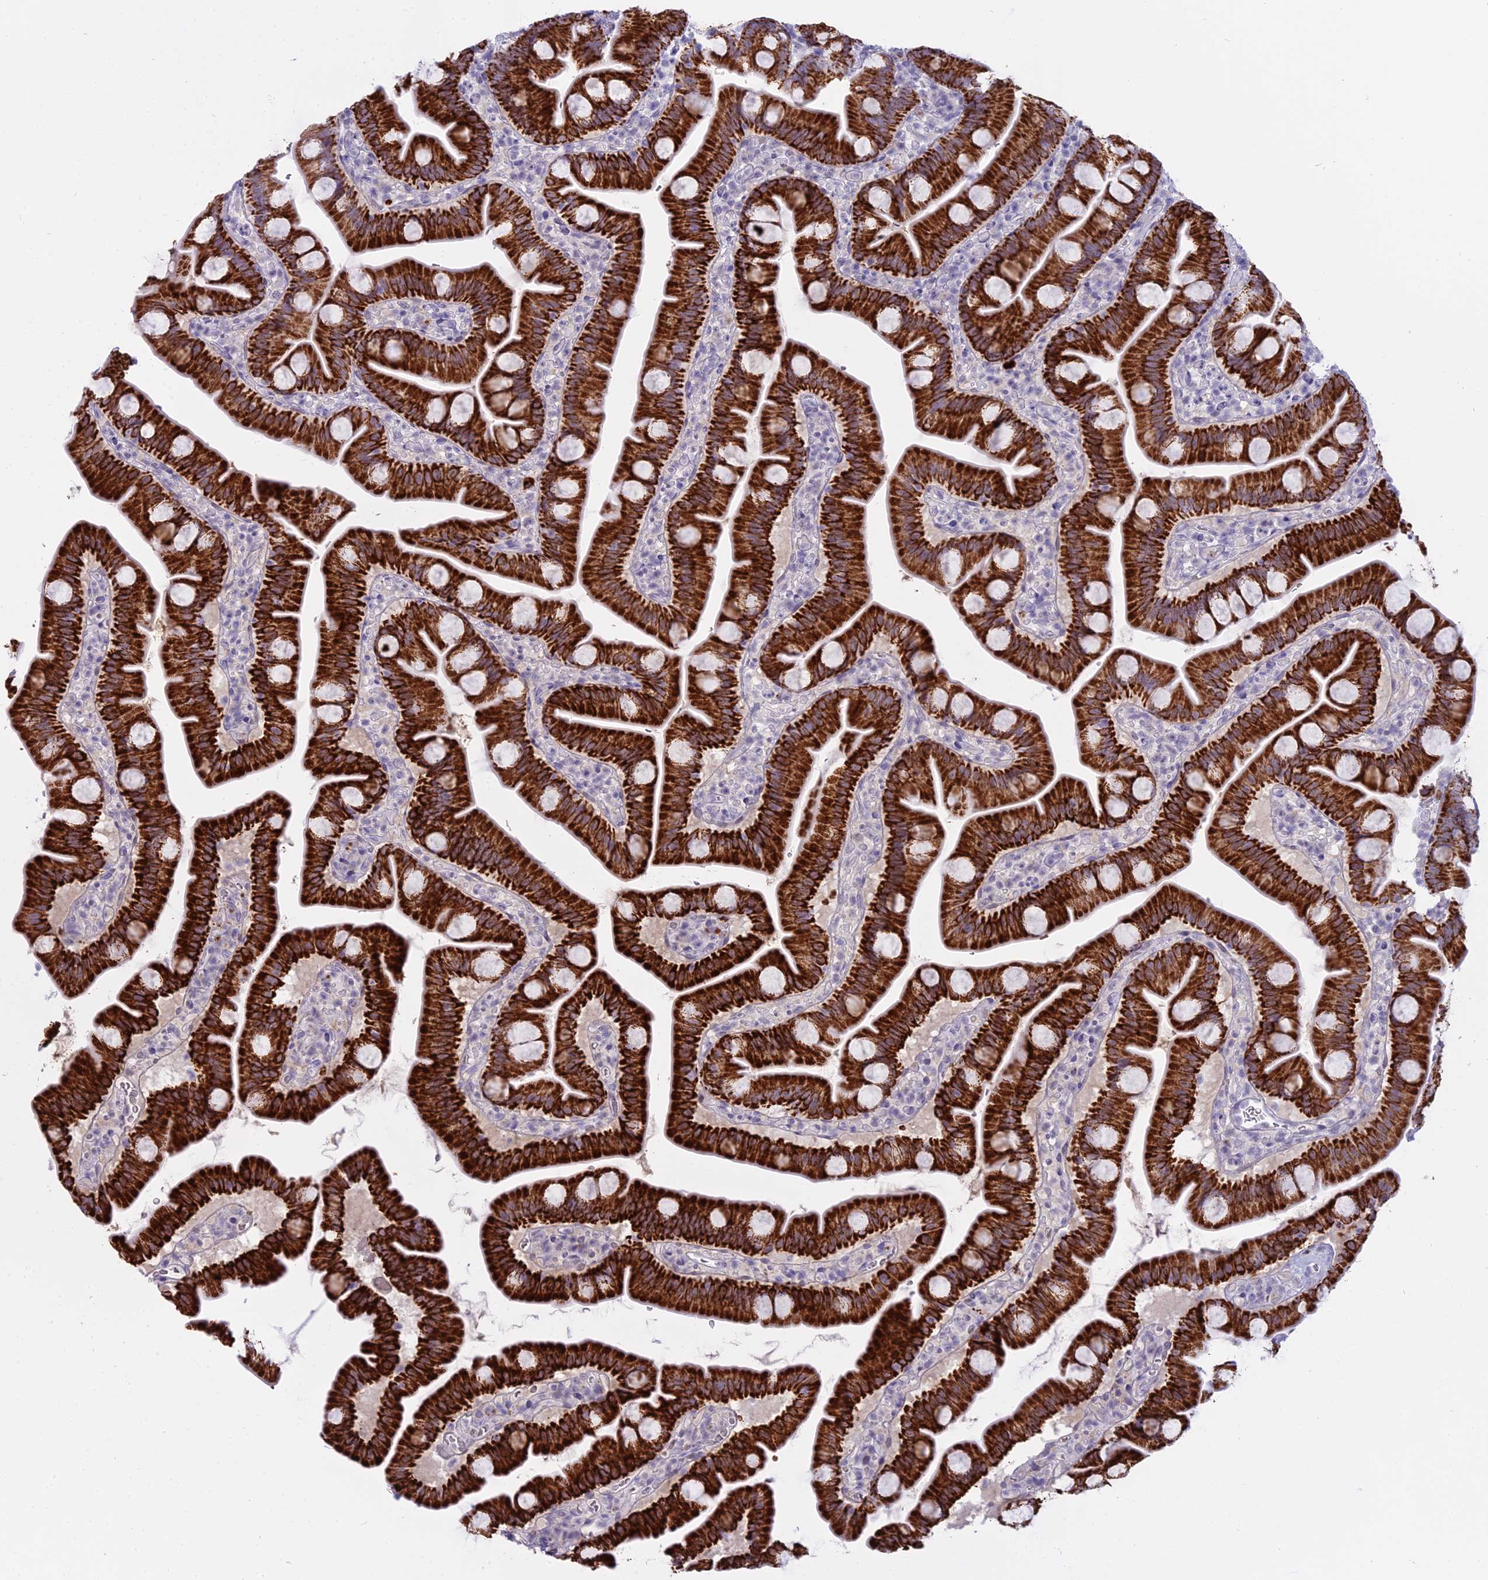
{"staining": {"intensity": "strong", "quantity": "25%-75%", "location": "cytoplasmic/membranous"}, "tissue": "small intestine", "cell_type": "Glandular cells", "image_type": "normal", "snomed": [{"axis": "morphology", "description": "Normal tissue, NOS"}, {"axis": "topography", "description": "Small intestine"}], "caption": "Small intestine stained for a protein (brown) shows strong cytoplasmic/membranous positive staining in about 25%-75% of glandular cells.", "gene": "OSTN", "patient": {"sex": "female", "age": 68}}